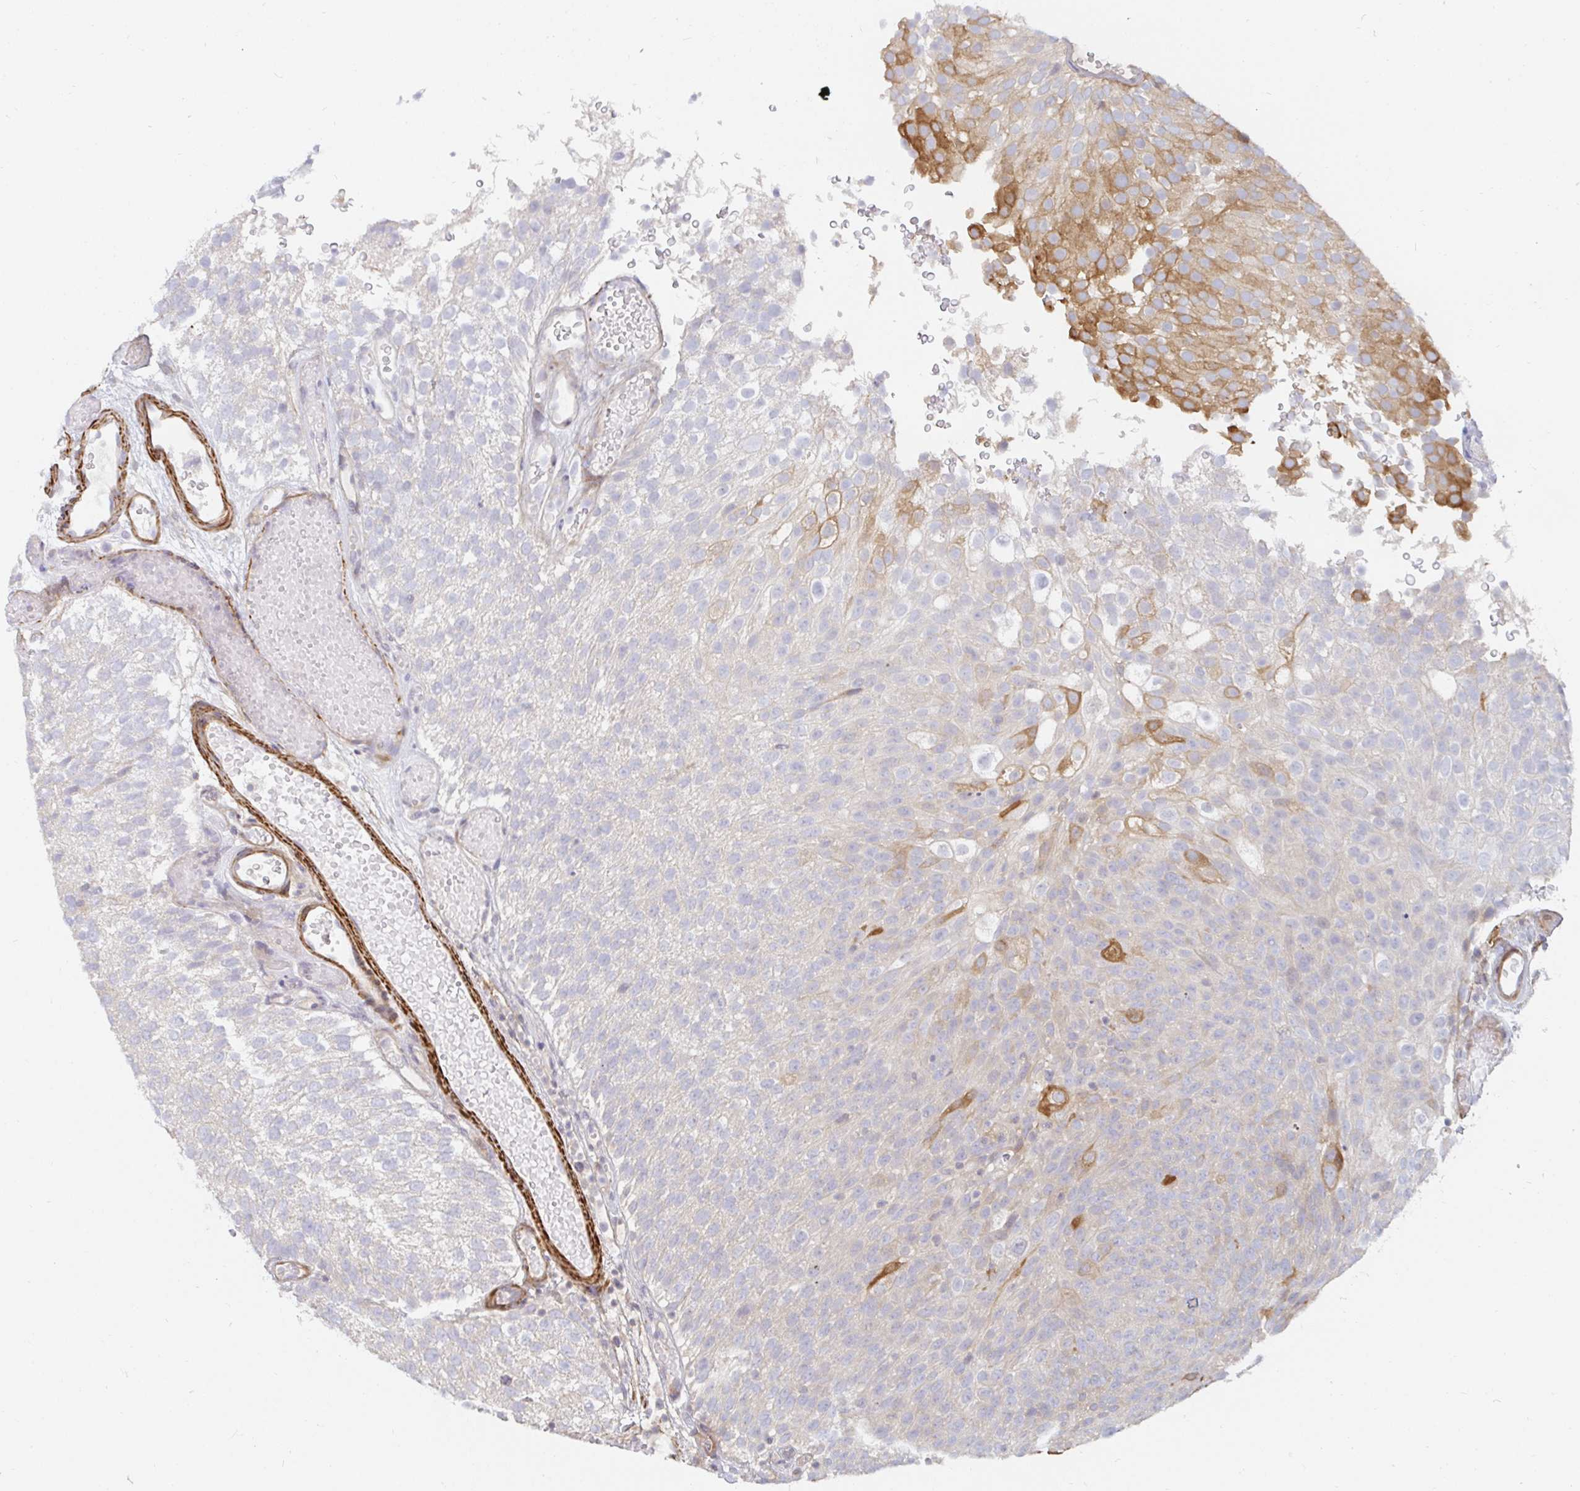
{"staining": {"intensity": "moderate", "quantity": "25%-75%", "location": "cytoplasmic/membranous"}, "tissue": "urothelial cancer", "cell_type": "Tumor cells", "image_type": "cancer", "snomed": [{"axis": "morphology", "description": "Urothelial carcinoma, Low grade"}, {"axis": "topography", "description": "Urinary bladder"}], "caption": "DAB (3,3'-diaminobenzidine) immunohistochemical staining of urothelial carcinoma (low-grade) demonstrates moderate cytoplasmic/membranous protein staining in about 25%-75% of tumor cells.", "gene": "SSH2", "patient": {"sex": "male", "age": 78}}